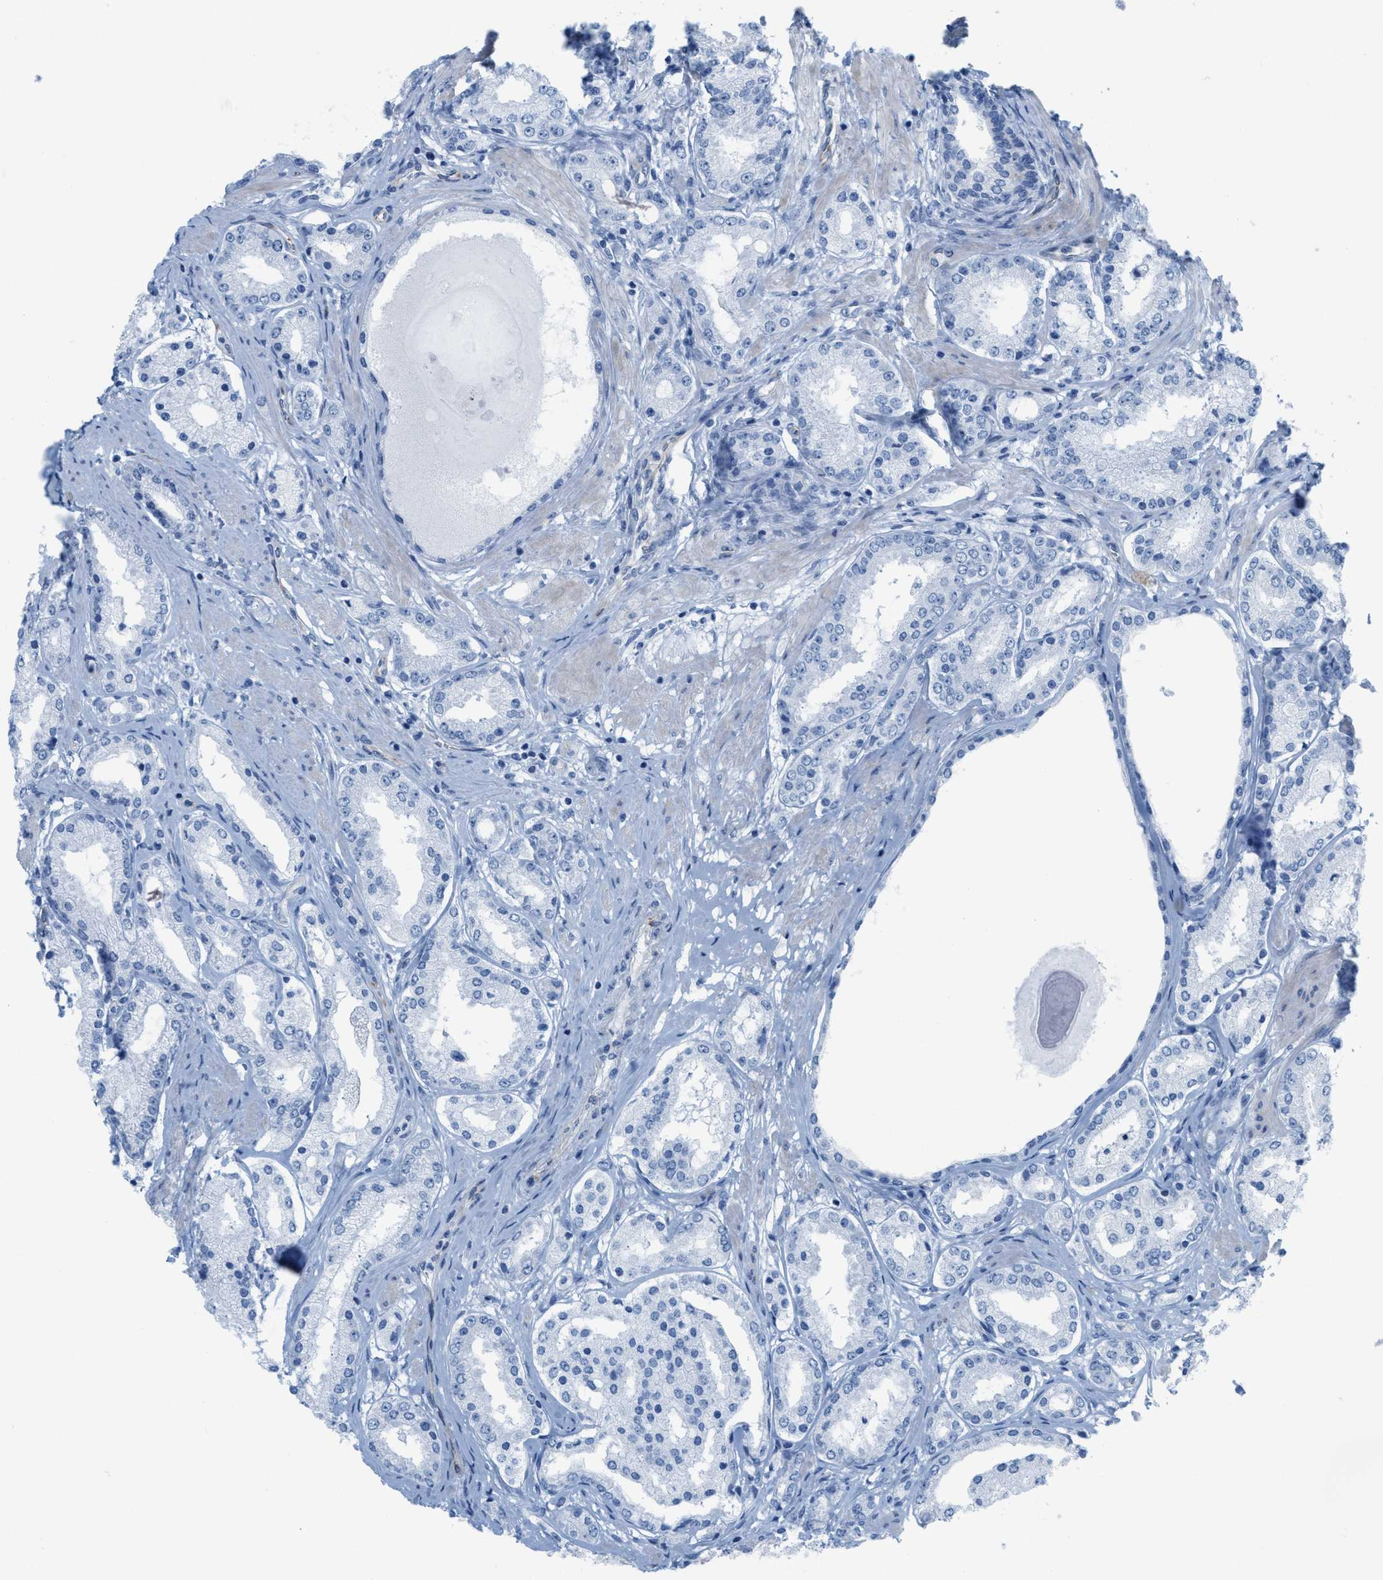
{"staining": {"intensity": "negative", "quantity": "none", "location": "none"}, "tissue": "prostate cancer", "cell_type": "Tumor cells", "image_type": "cancer", "snomed": [{"axis": "morphology", "description": "Adenocarcinoma, Low grade"}, {"axis": "topography", "description": "Prostate"}], "caption": "A high-resolution image shows immunohistochemistry staining of prostate cancer, which exhibits no significant staining in tumor cells.", "gene": "SLC12A1", "patient": {"sex": "male", "age": 63}}